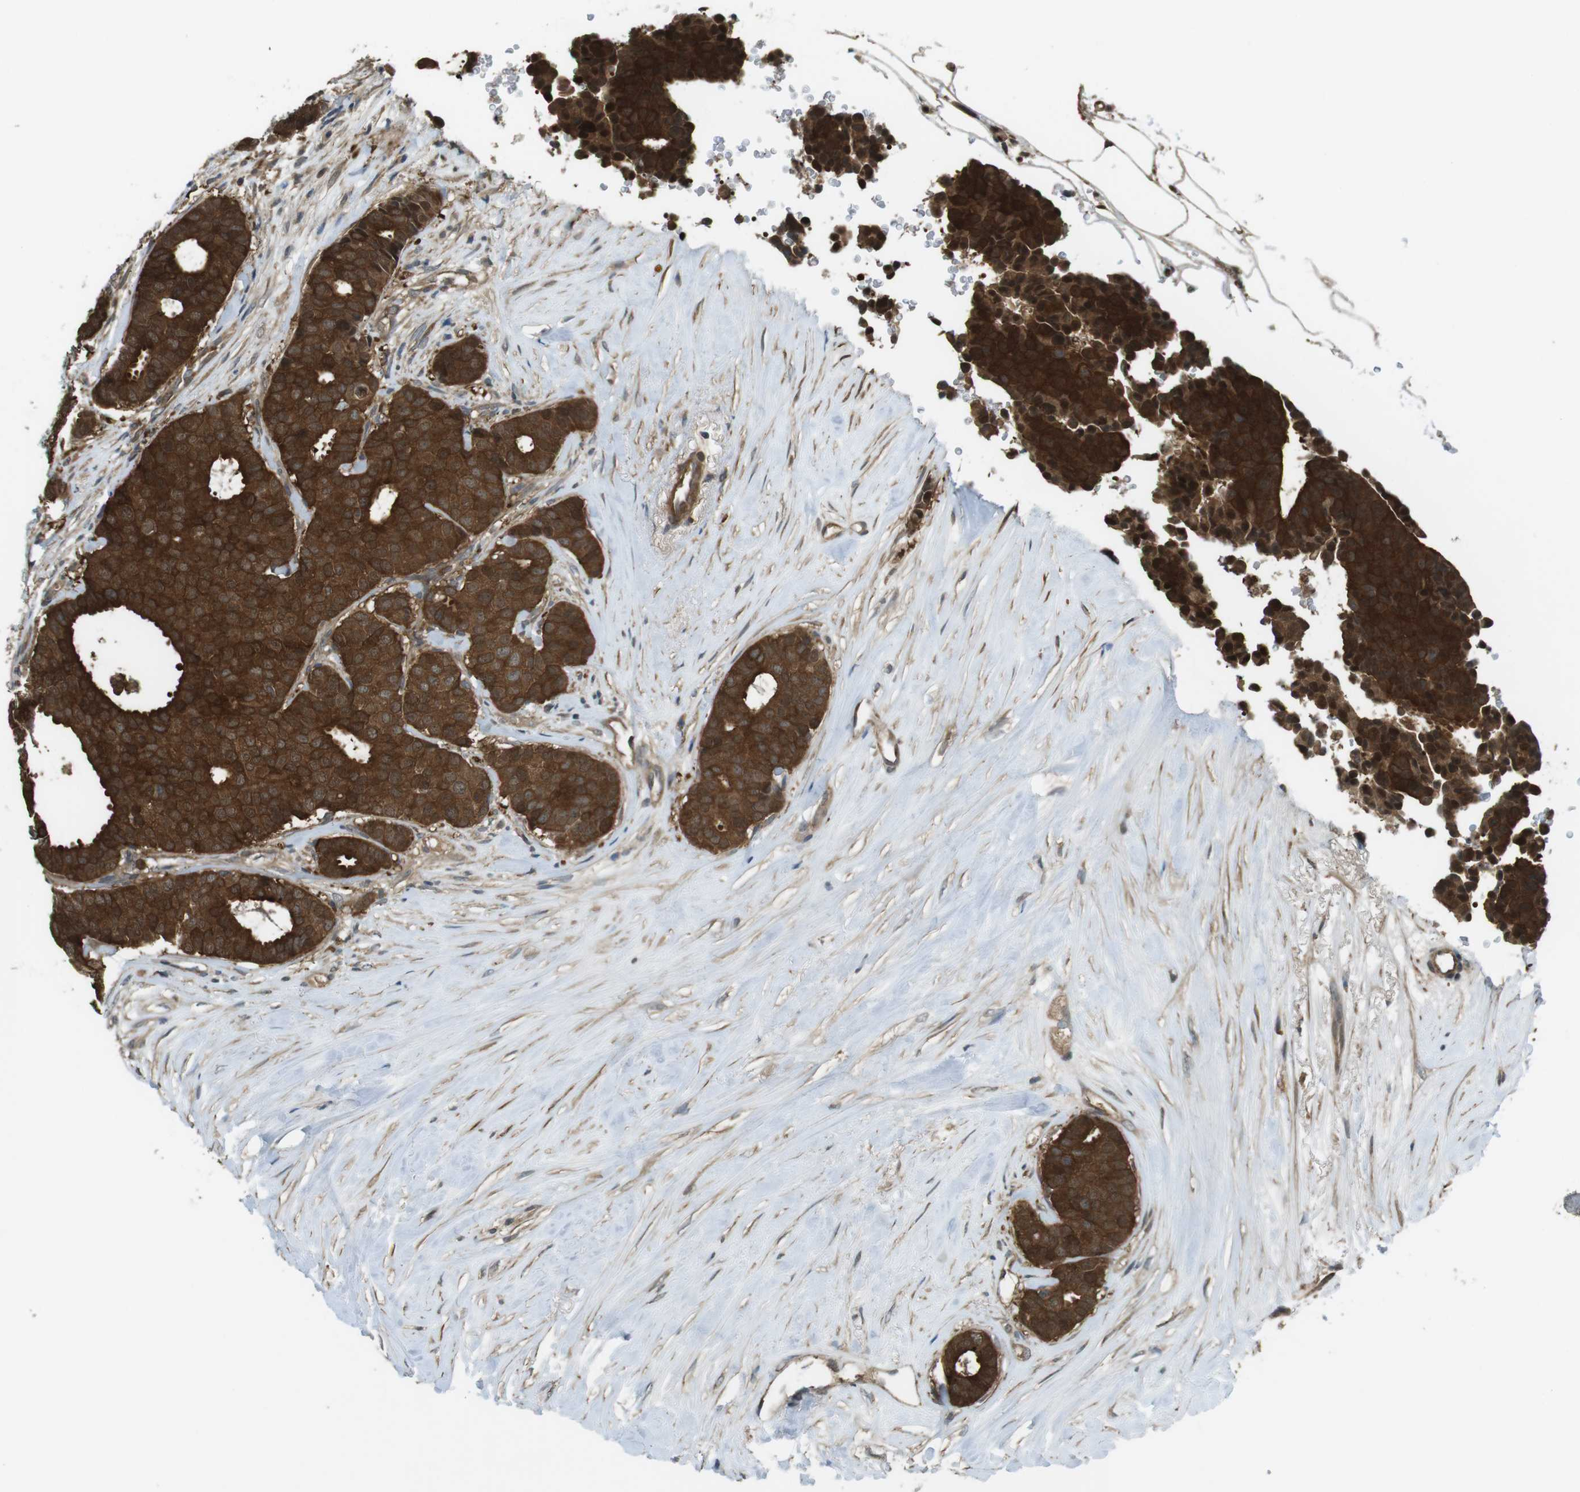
{"staining": {"intensity": "strong", "quantity": ">75%", "location": "cytoplasmic/membranous"}, "tissue": "breast cancer", "cell_type": "Tumor cells", "image_type": "cancer", "snomed": [{"axis": "morphology", "description": "Duct carcinoma"}, {"axis": "topography", "description": "Breast"}], "caption": "High-power microscopy captured an immunohistochemistry (IHC) histopathology image of breast cancer (invasive ductal carcinoma), revealing strong cytoplasmic/membranous expression in about >75% of tumor cells.", "gene": "LRRC3B", "patient": {"sex": "female", "age": 75}}